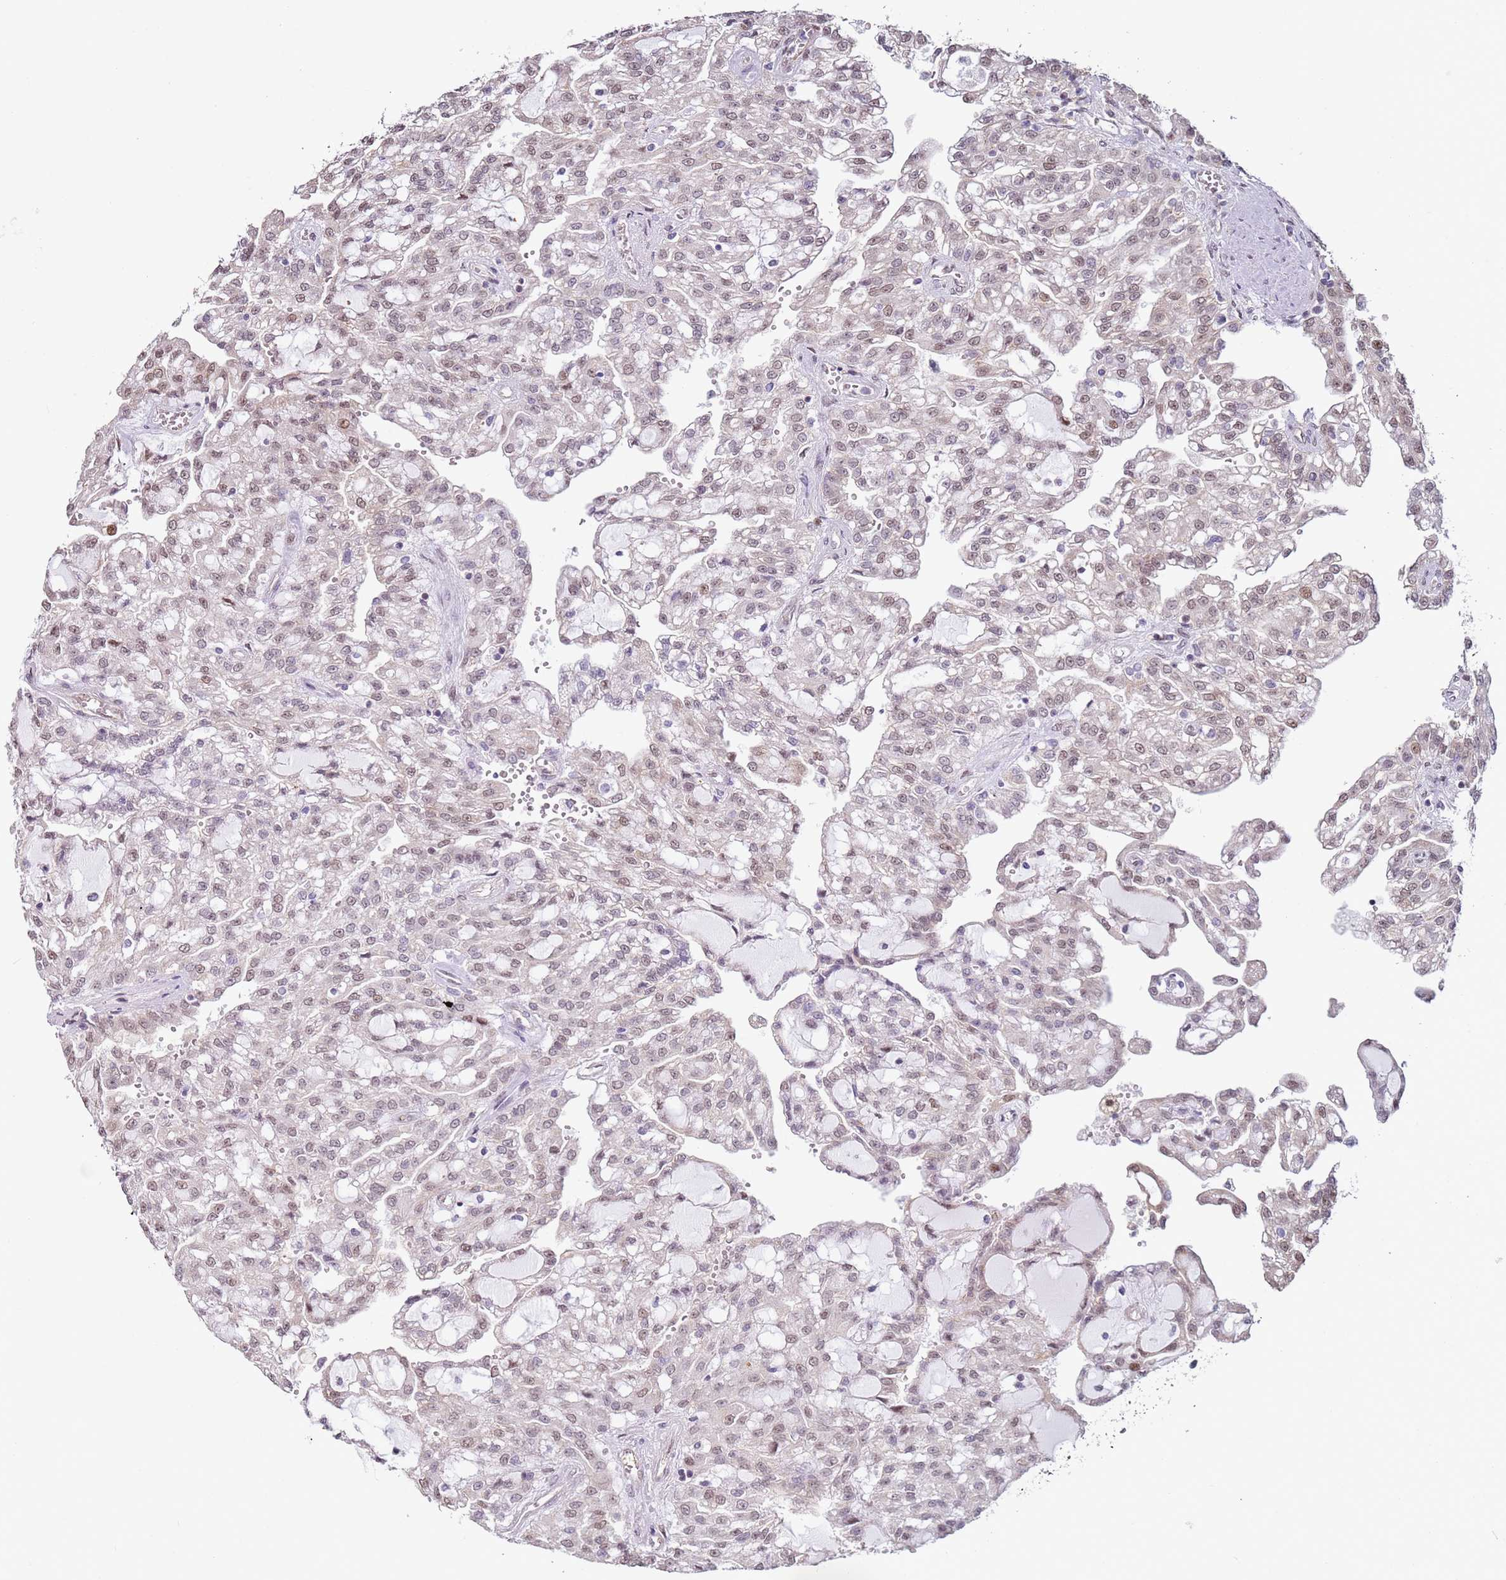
{"staining": {"intensity": "weak", "quantity": "25%-75%", "location": "nuclear"}, "tissue": "renal cancer", "cell_type": "Tumor cells", "image_type": "cancer", "snomed": [{"axis": "morphology", "description": "Adenocarcinoma, NOS"}, {"axis": "topography", "description": "Kidney"}], "caption": "Renal cancer stained with a brown dye shows weak nuclear positive positivity in about 25%-75% of tumor cells.", "gene": "PSMD4", "patient": {"sex": "male", "age": 63}}